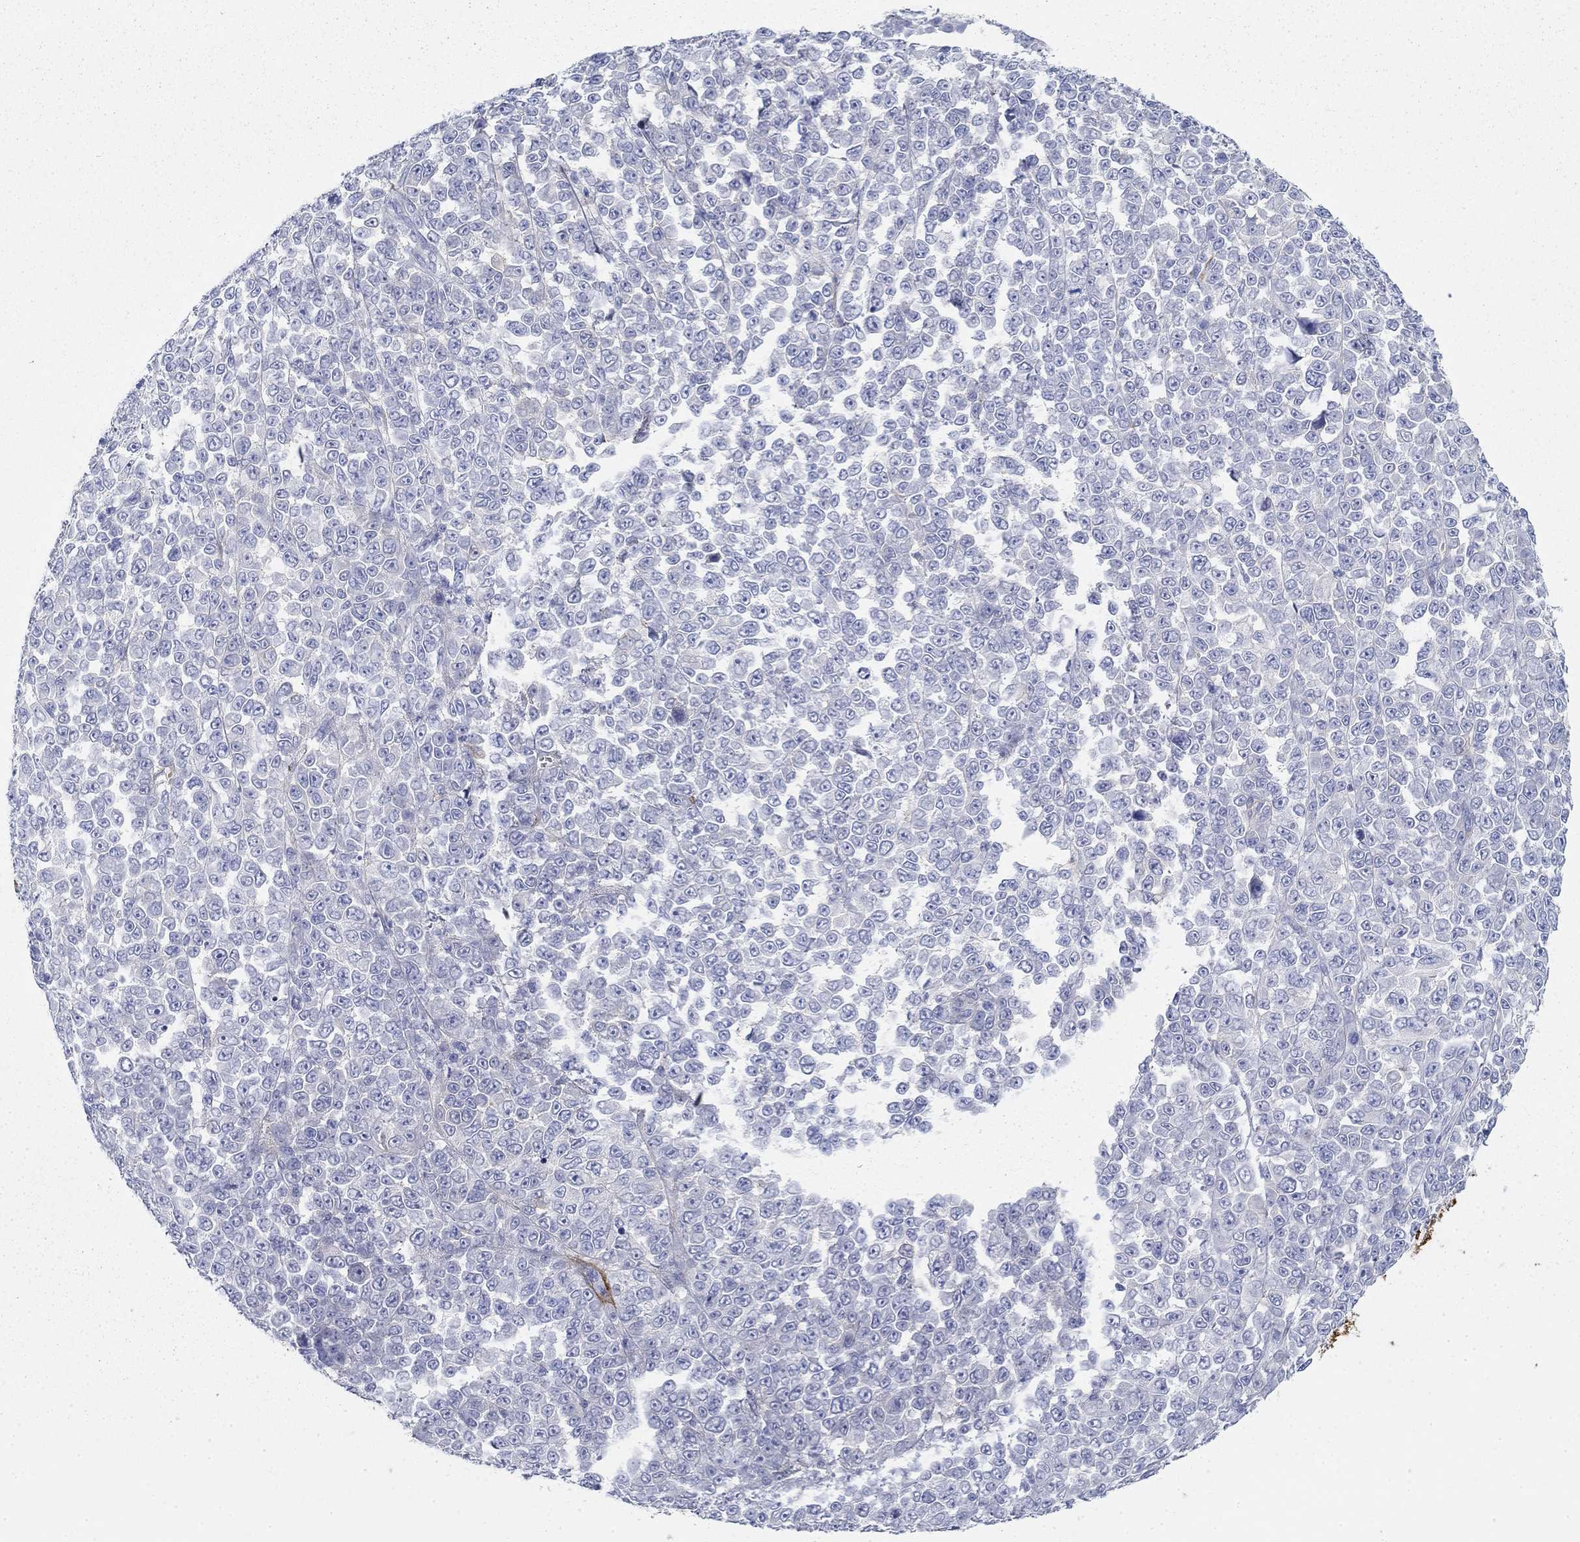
{"staining": {"intensity": "negative", "quantity": "none", "location": "none"}, "tissue": "melanoma", "cell_type": "Tumor cells", "image_type": "cancer", "snomed": [{"axis": "morphology", "description": "Malignant melanoma, NOS"}, {"axis": "topography", "description": "Skin"}], "caption": "Tumor cells show no significant protein expression in malignant melanoma. (Brightfield microscopy of DAB immunohistochemistry (IHC) at high magnification).", "gene": "GPC1", "patient": {"sex": "female", "age": 95}}